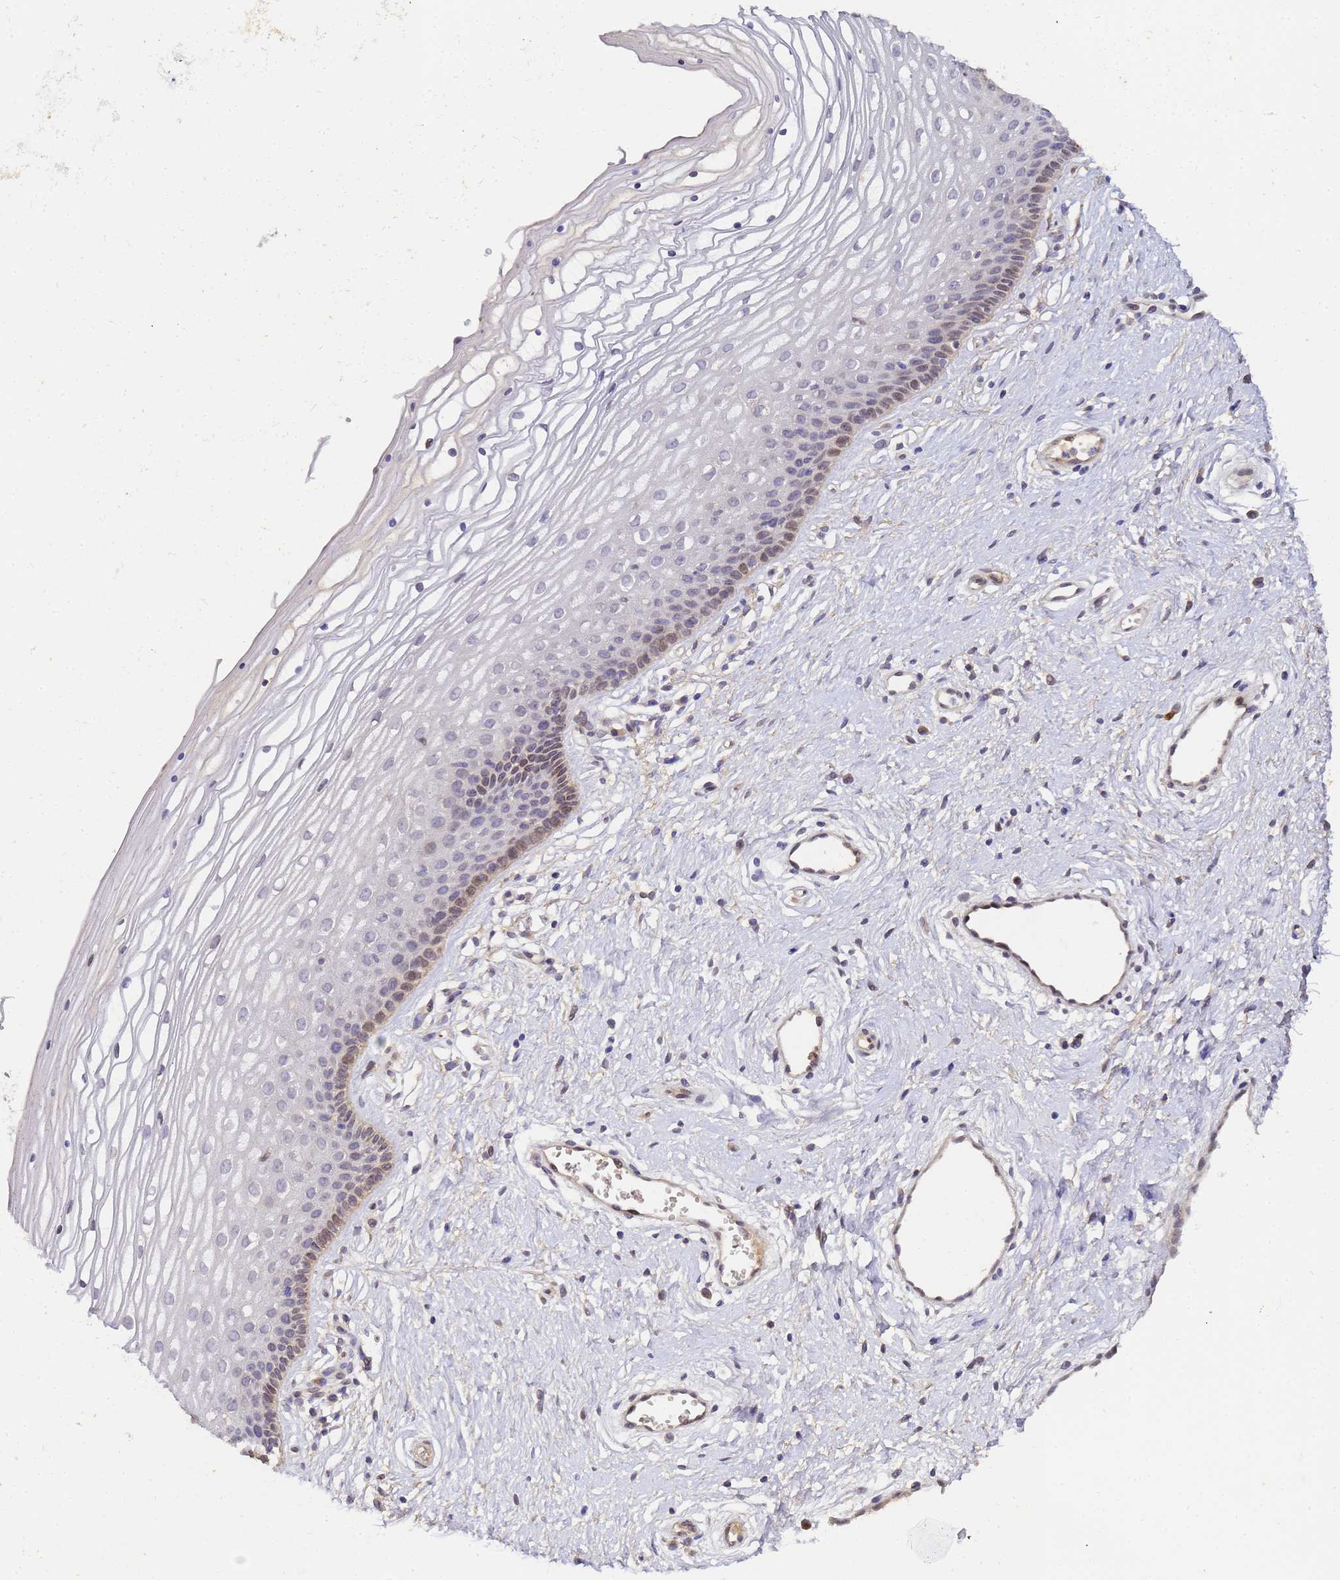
{"staining": {"intensity": "moderate", "quantity": "<25%", "location": "nuclear"}, "tissue": "vagina", "cell_type": "Squamous epithelial cells", "image_type": "normal", "snomed": [{"axis": "morphology", "description": "Normal tissue, NOS"}, {"axis": "topography", "description": "Vagina"}], "caption": "Vagina stained with DAB IHC reveals low levels of moderate nuclear positivity in approximately <25% of squamous epithelial cells. (Stains: DAB (3,3'-diaminobenzidine) in brown, nuclei in blue, Microscopy: brightfield microscopy at high magnification).", "gene": "TBCD", "patient": {"sex": "female", "age": 46}}